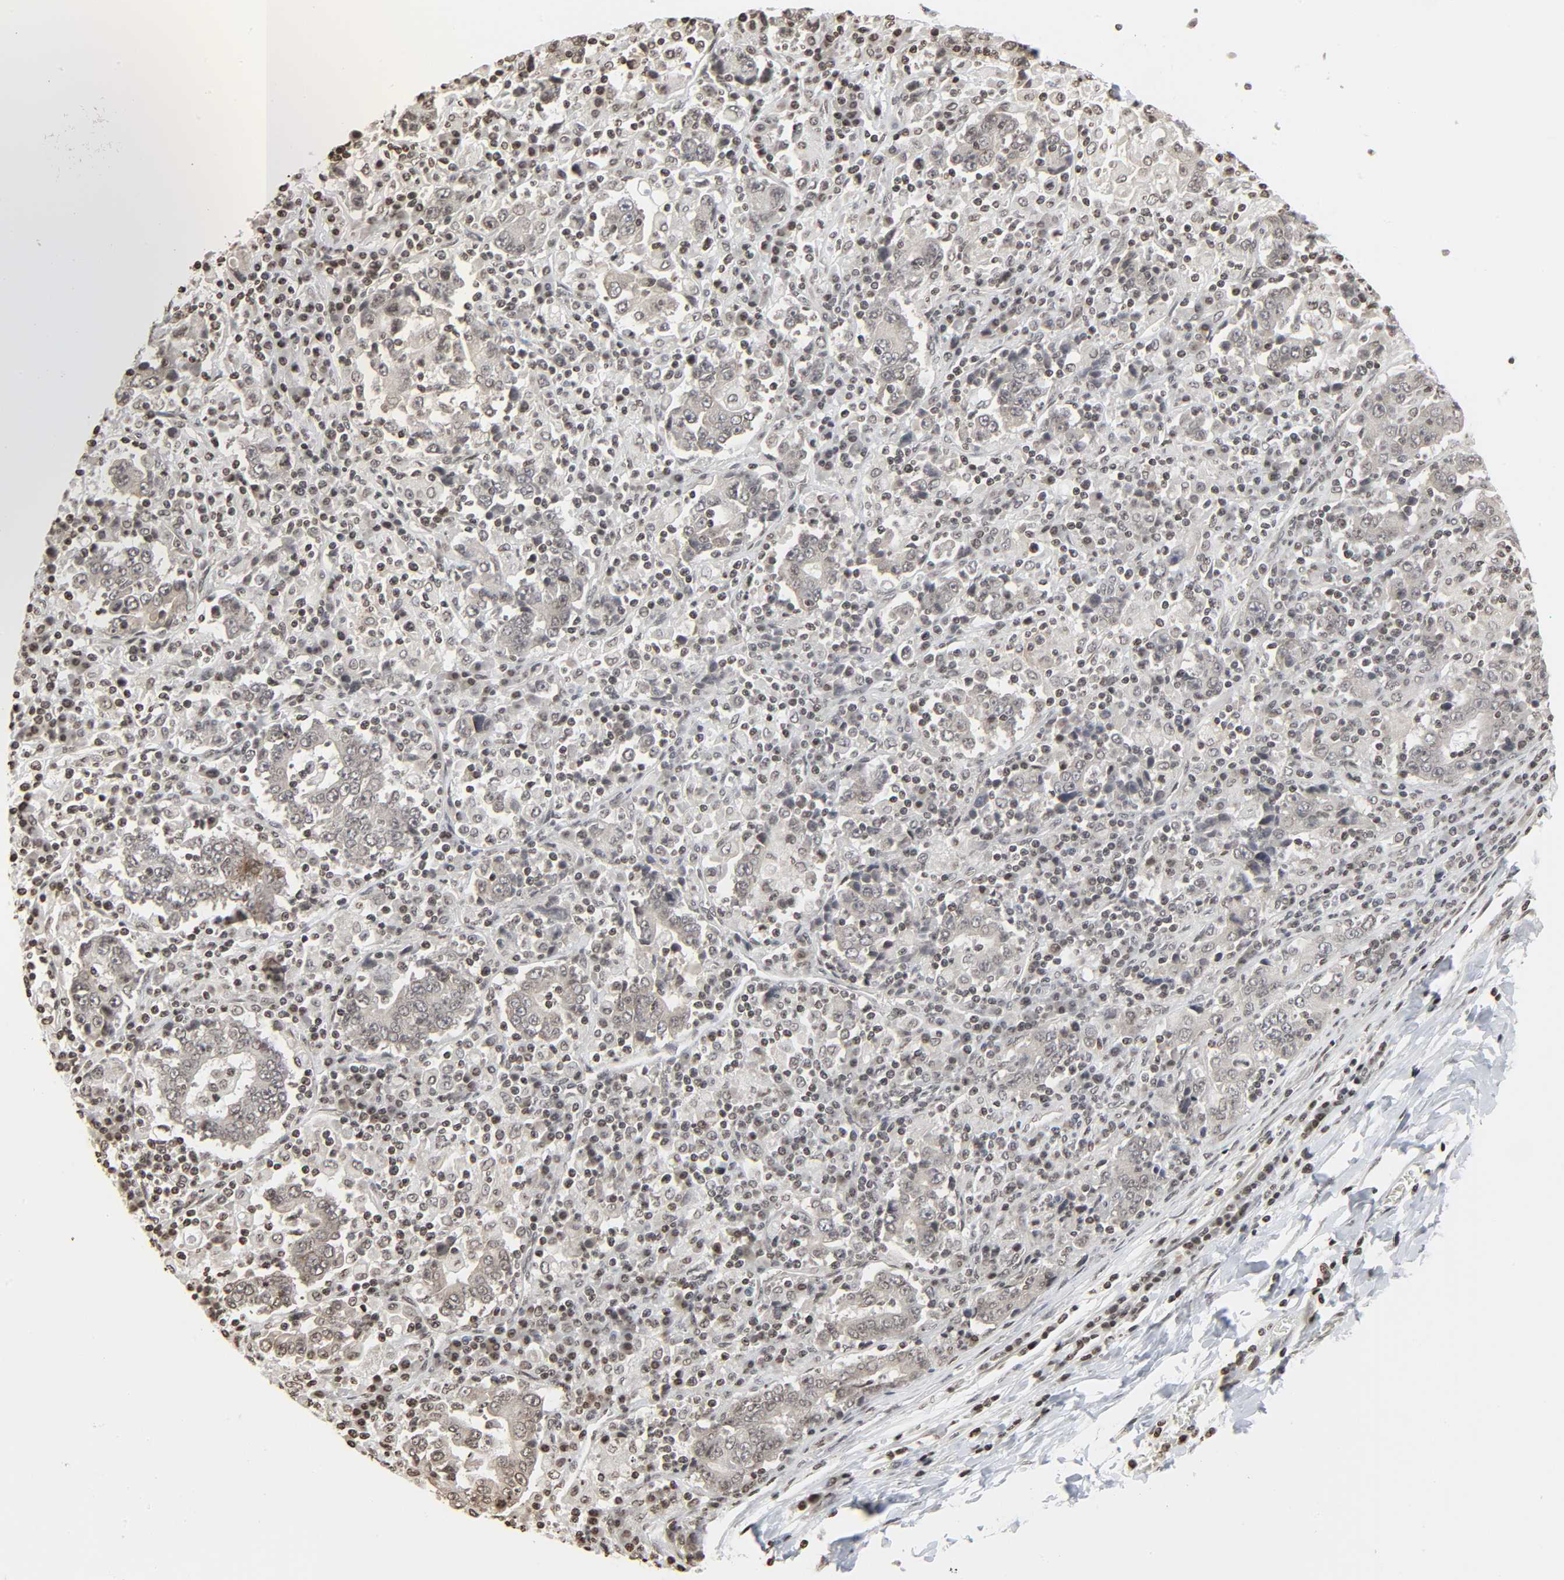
{"staining": {"intensity": "weak", "quantity": ">75%", "location": "nuclear"}, "tissue": "stomach cancer", "cell_type": "Tumor cells", "image_type": "cancer", "snomed": [{"axis": "morphology", "description": "Normal tissue, NOS"}, {"axis": "morphology", "description": "Adenocarcinoma, NOS"}, {"axis": "topography", "description": "Stomach, upper"}, {"axis": "topography", "description": "Stomach"}], "caption": "This histopathology image reveals immunohistochemistry staining of stomach cancer (adenocarcinoma), with low weak nuclear positivity in about >75% of tumor cells.", "gene": "ELAVL1", "patient": {"sex": "male", "age": 59}}